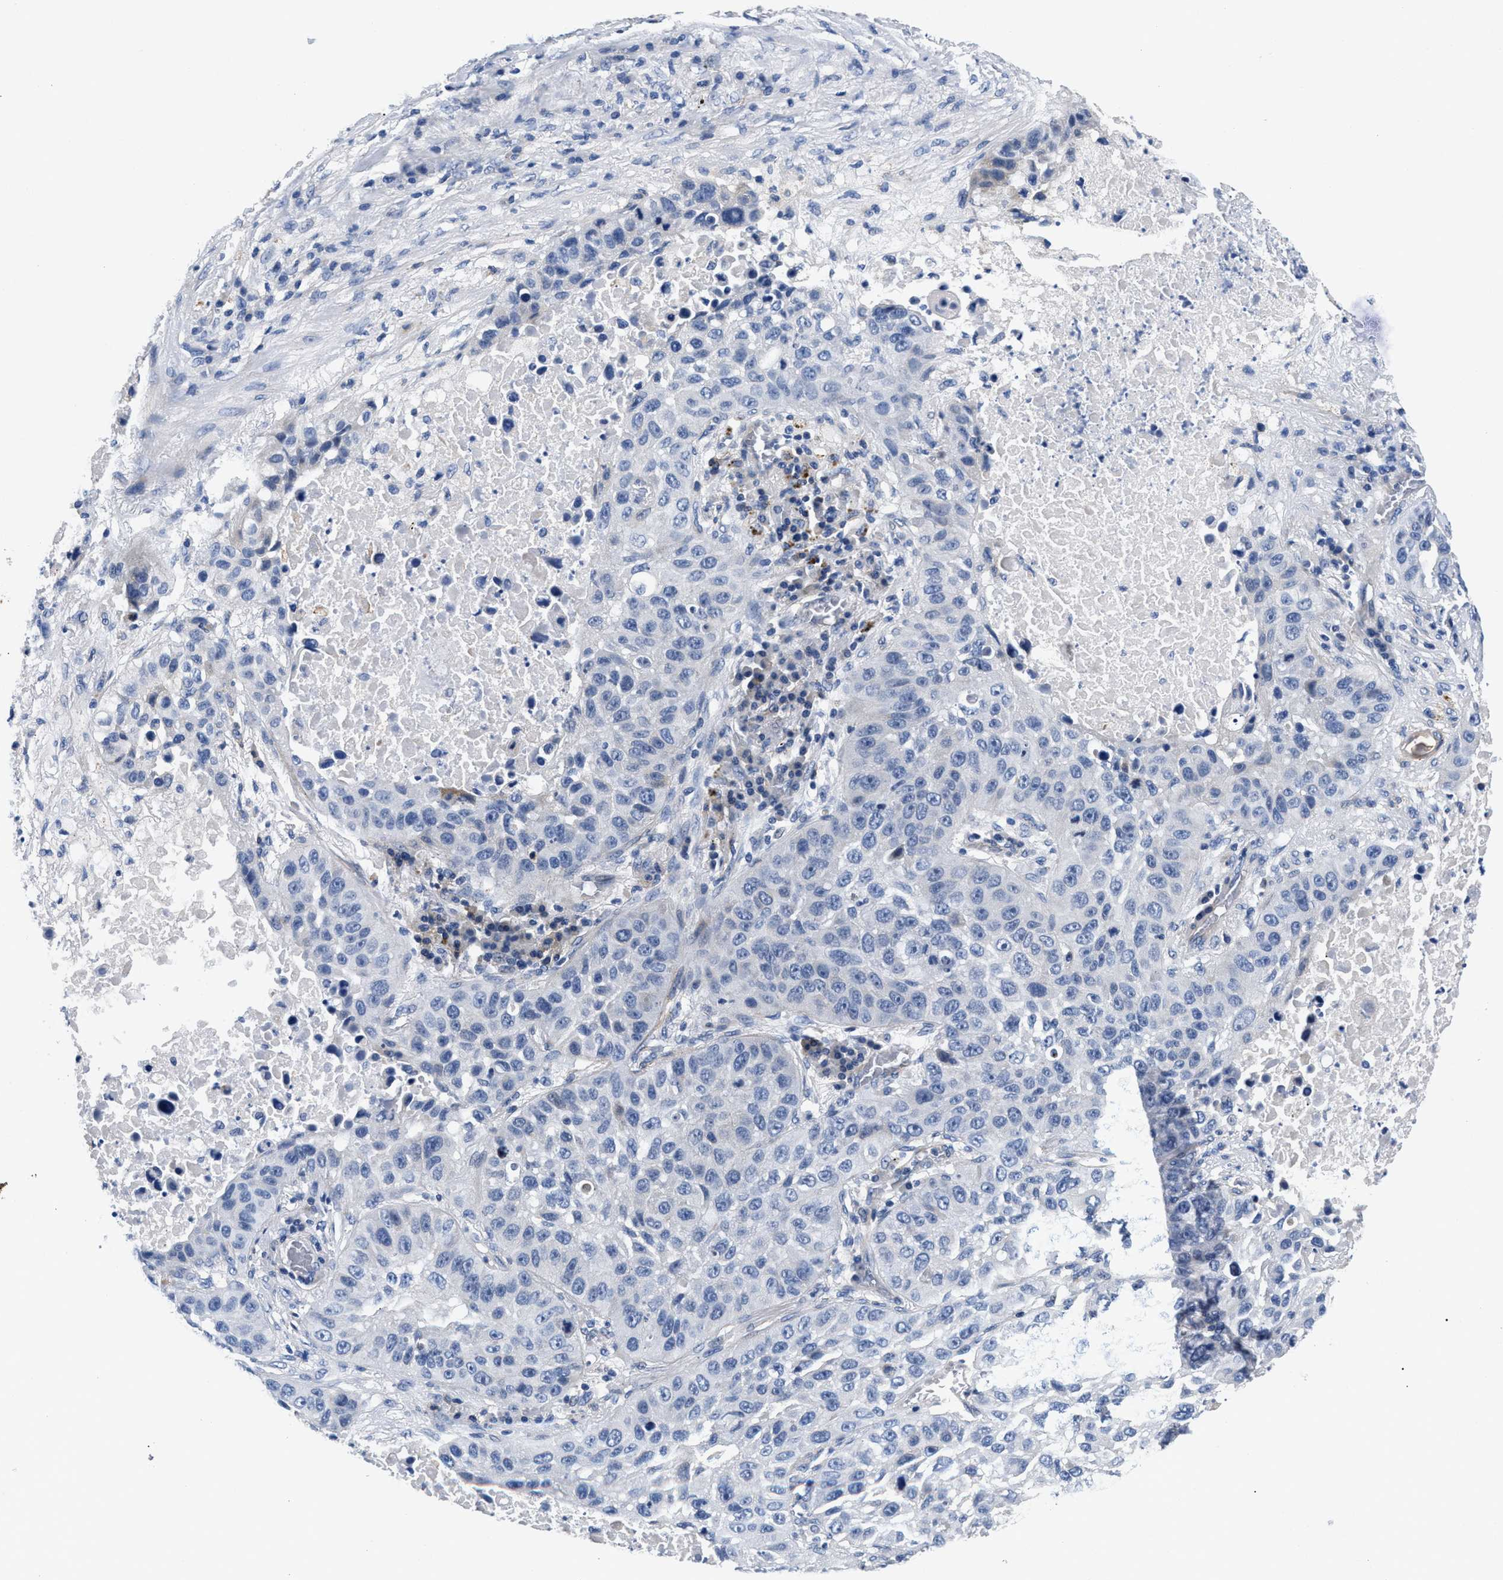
{"staining": {"intensity": "negative", "quantity": "none", "location": "none"}, "tissue": "lung cancer", "cell_type": "Tumor cells", "image_type": "cancer", "snomed": [{"axis": "morphology", "description": "Squamous cell carcinoma, NOS"}, {"axis": "topography", "description": "Lung"}], "caption": "There is no significant positivity in tumor cells of lung cancer.", "gene": "P2RY4", "patient": {"sex": "male", "age": 57}}